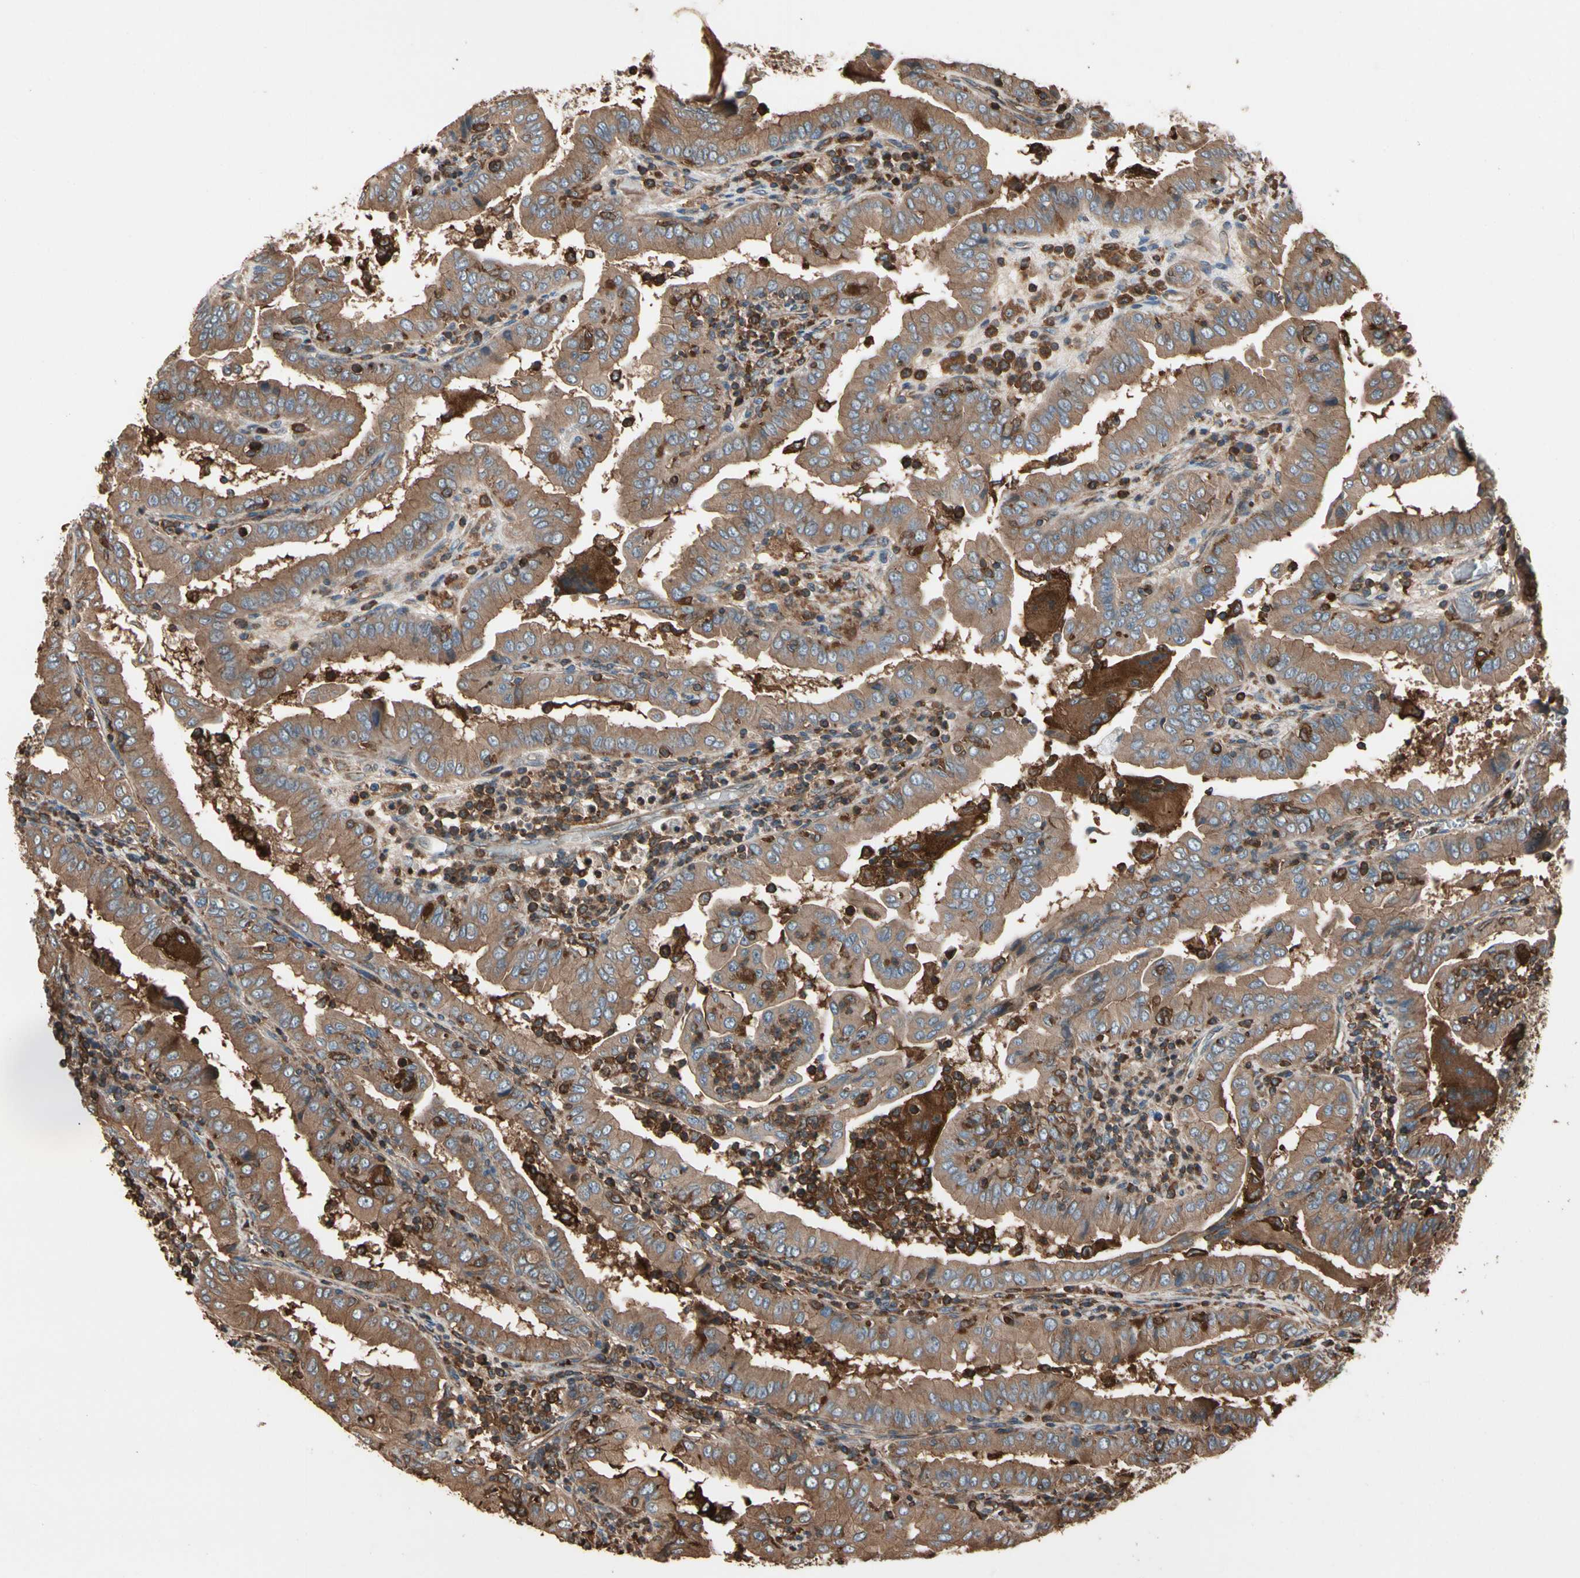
{"staining": {"intensity": "moderate", "quantity": ">75%", "location": "cytoplasmic/membranous"}, "tissue": "thyroid cancer", "cell_type": "Tumor cells", "image_type": "cancer", "snomed": [{"axis": "morphology", "description": "Papillary adenocarcinoma, NOS"}, {"axis": "topography", "description": "Thyroid gland"}], "caption": "IHC (DAB) staining of thyroid cancer (papillary adenocarcinoma) displays moderate cytoplasmic/membranous protein staining in about >75% of tumor cells. The staining was performed using DAB to visualize the protein expression in brown, while the nuclei were stained in blue with hematoxylin (Magnification: 20x).", "gene": "AGBL2", "patient": {"sex": "male", "age": 33}}